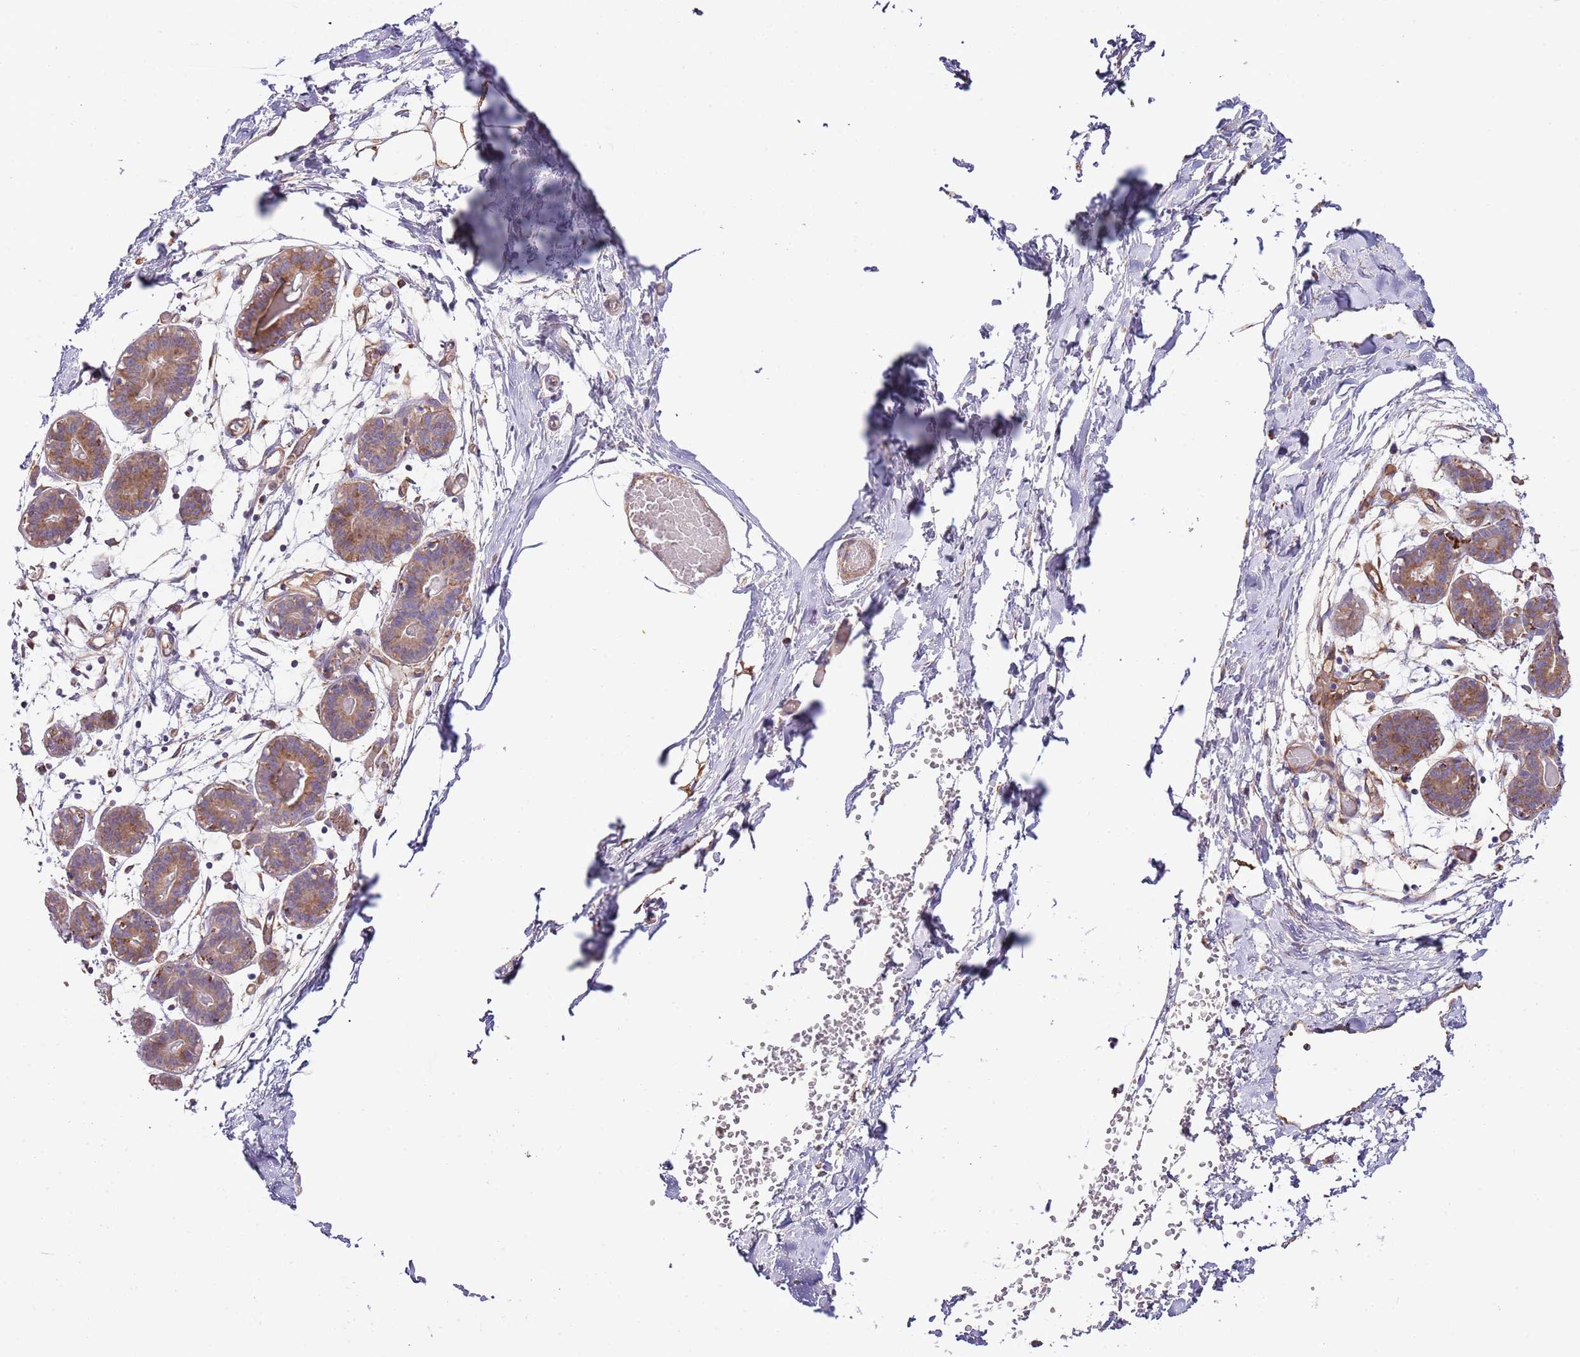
{"staining": {"intensity": "negative", "quantity": "none", "location": "none"}, "tissue": "breast", "cell_type": "Adipocytes", "image_type": "normal", "snomed": [{"axis": "morphology", "description": "Normal tissue, NOS"}, {"axis": "topography", "description": "Breast"}], "caption": "The photomicrograph displays no staining of adipocytes in benign breast.", "gene": "DOCK6", "patient": {"sex": "female", "age": 27}}